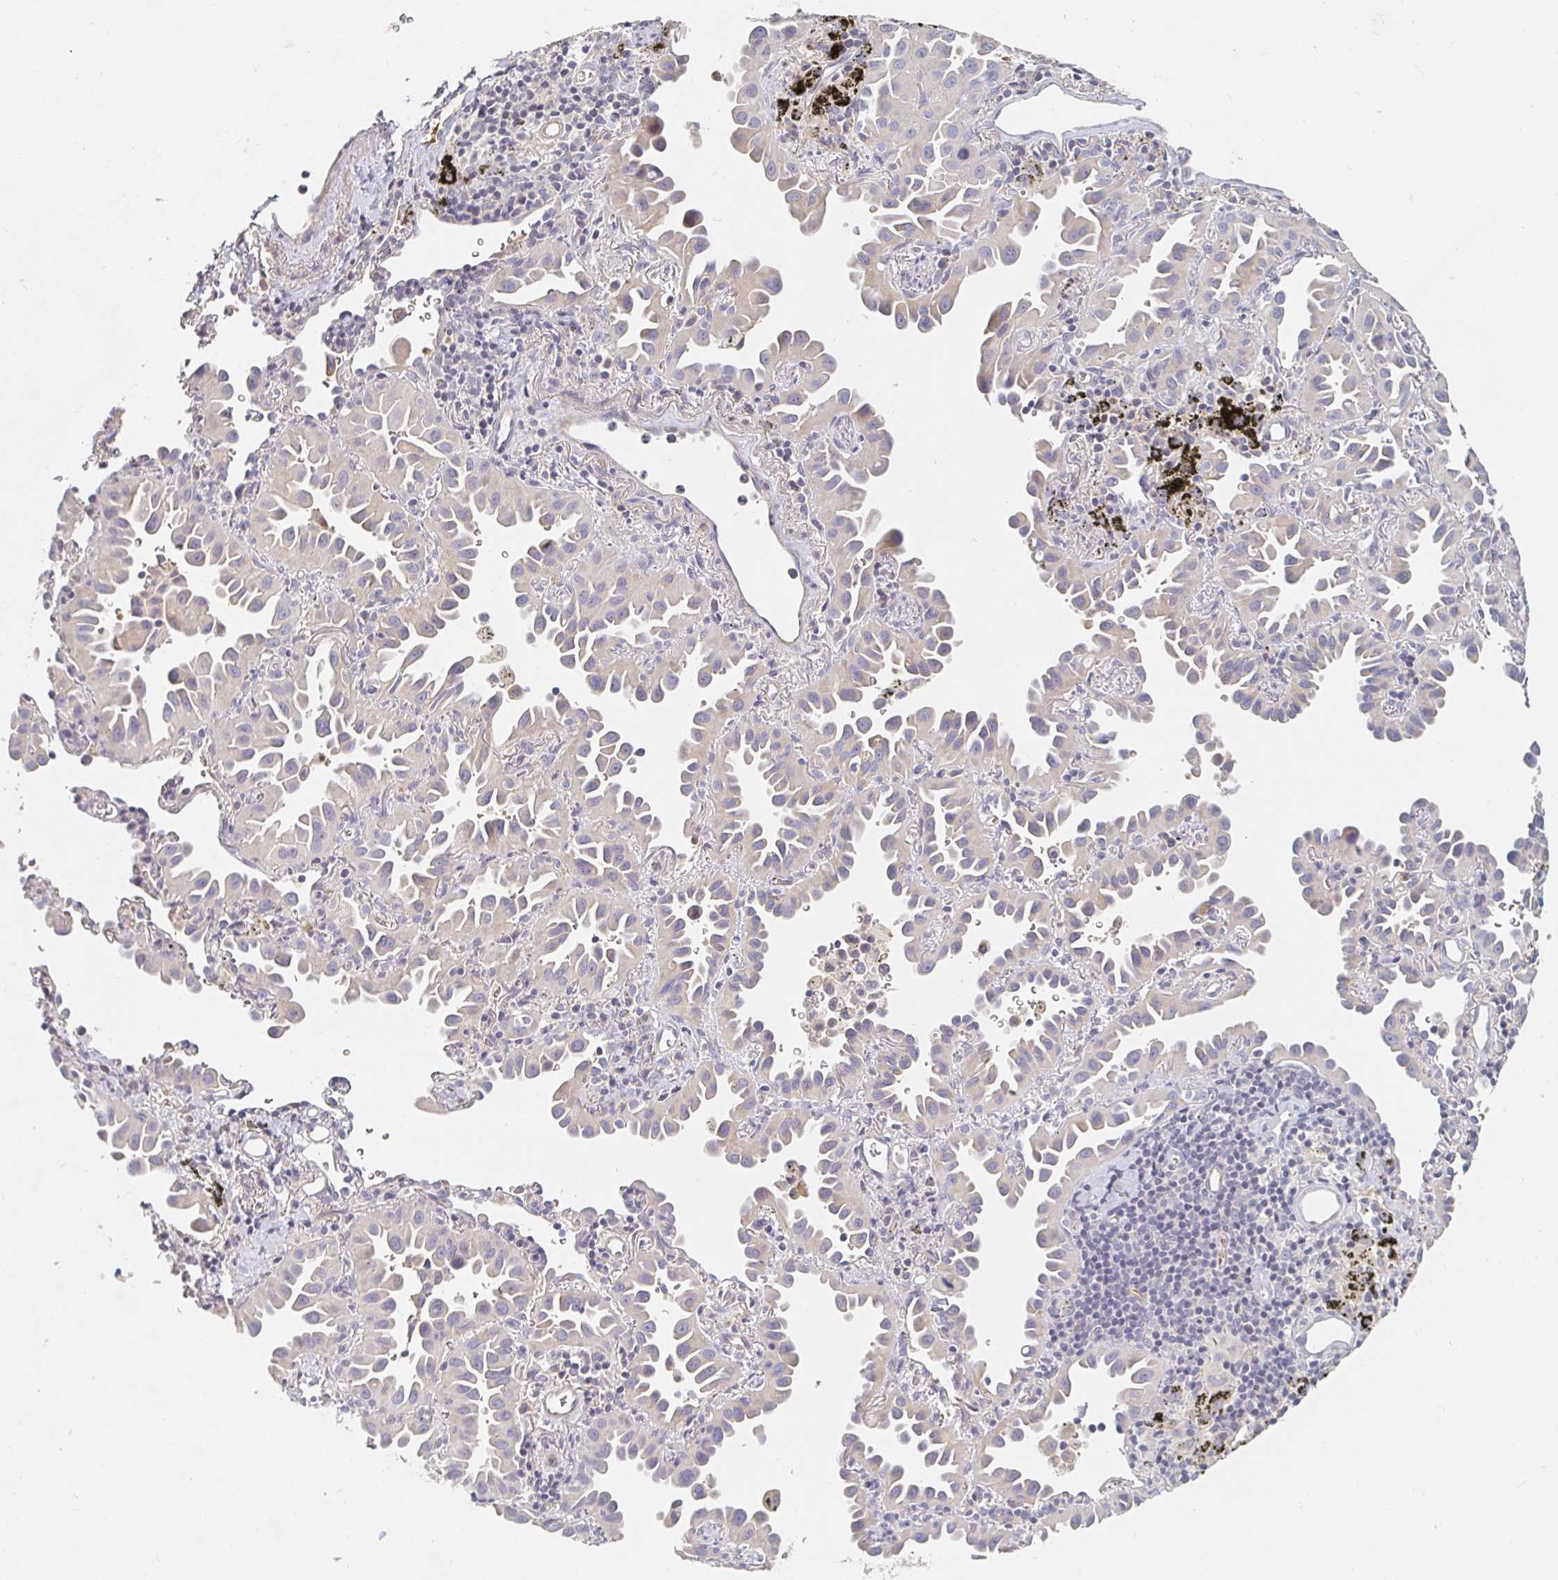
{"staining": {"intensity": "negative", "quantity": "none", "location": "none"}, "tissue": "lung cancer", "cell_type": "Tumor cells", "image_type": "cancer", "snomed": [{"axis": "morphology", "description": "Adenocarcinoma, NOS"}, {"axis": "topography", "description": "Lung"}], "caption": "Histopathology image shows no protein staining in tumor cells of lung cancer tissue.", "gene": "NME9", "patient": {"sex": "male", "age": 68}}